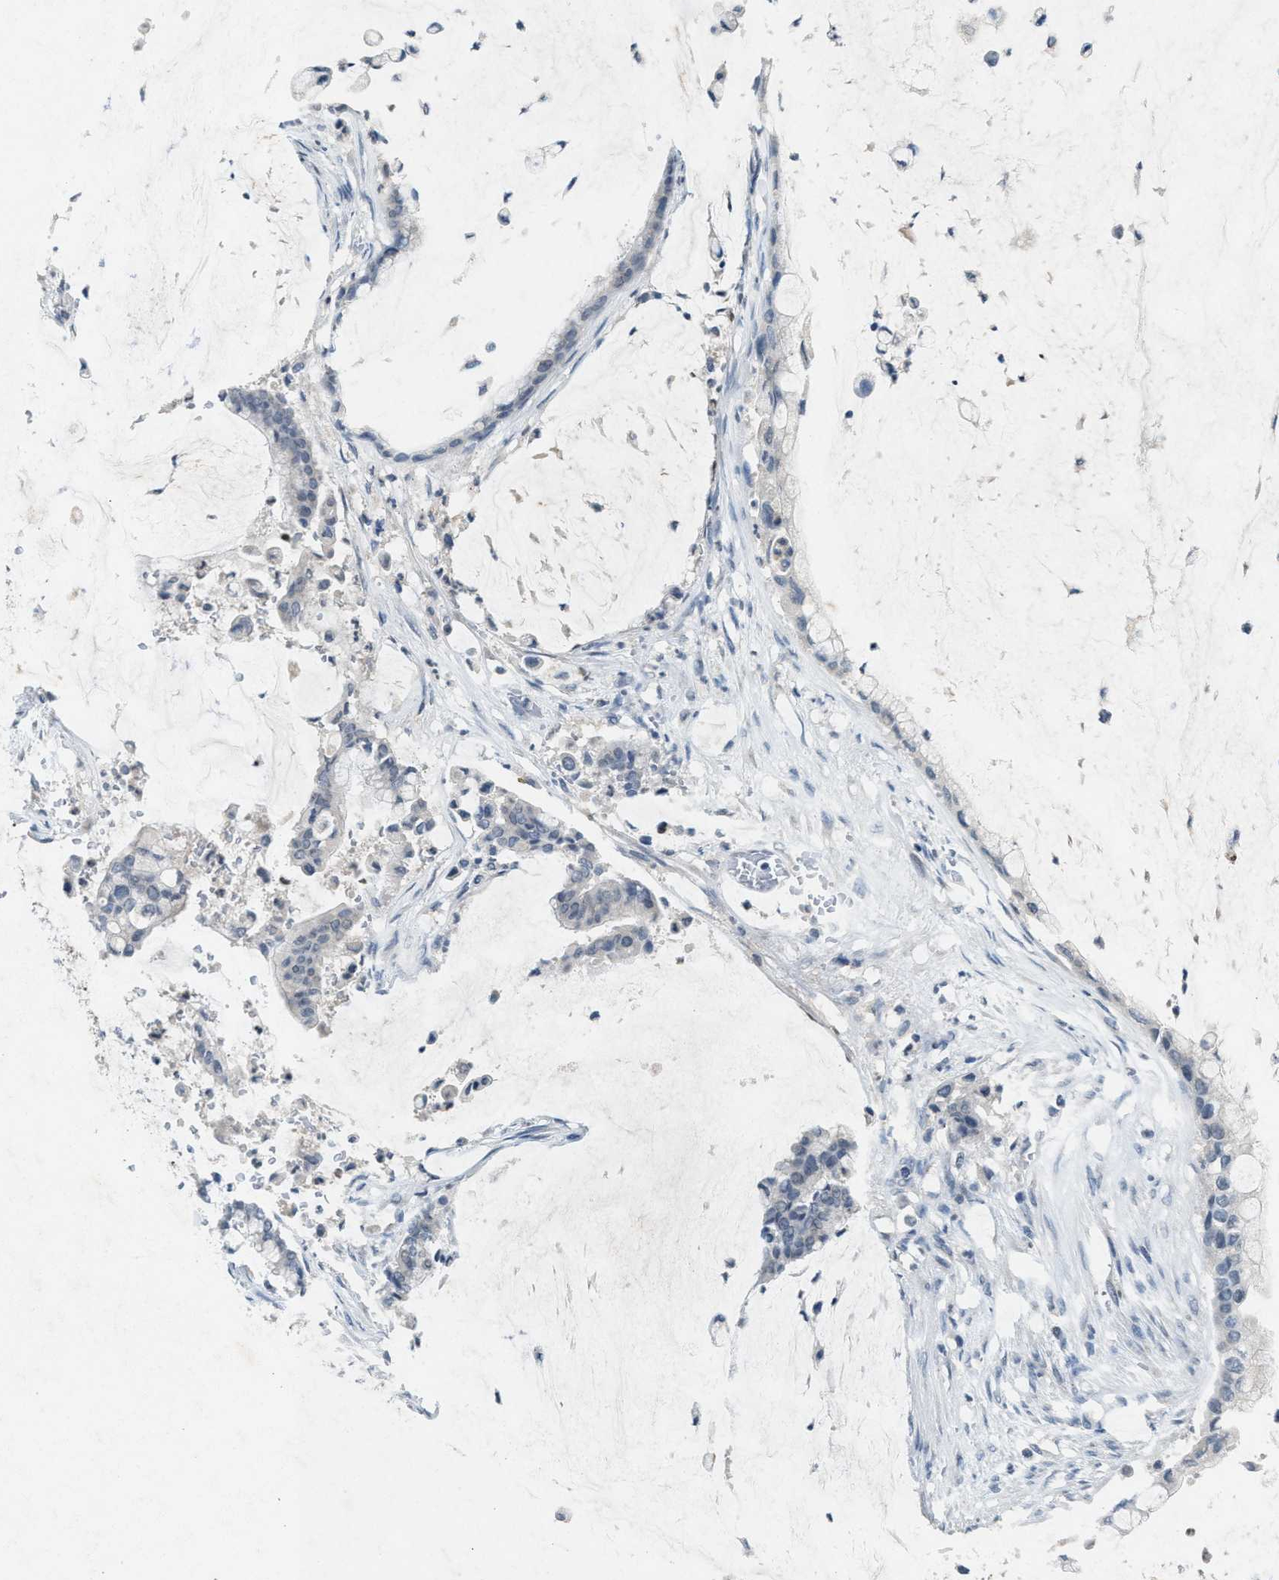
{"staining": {"intensity": "negative", "quantity": "none", "location": "none"}, "tissue": "pancreatic cancer", "cell_type": "Tumor cells", "image_type": "cancer", "snomed": [{"axis": "morphology", "description": "Adenocarcinoma, NOS"}, {"axis": "topography", "description": "Pancreas"}], "caption": "This is an immunohistochemistry (IHC) image of pancreatic cancer. There is no positivity in tumor cells.", "gene": "SLC5A5", "patient": {"sex": "male", "age": 41}}